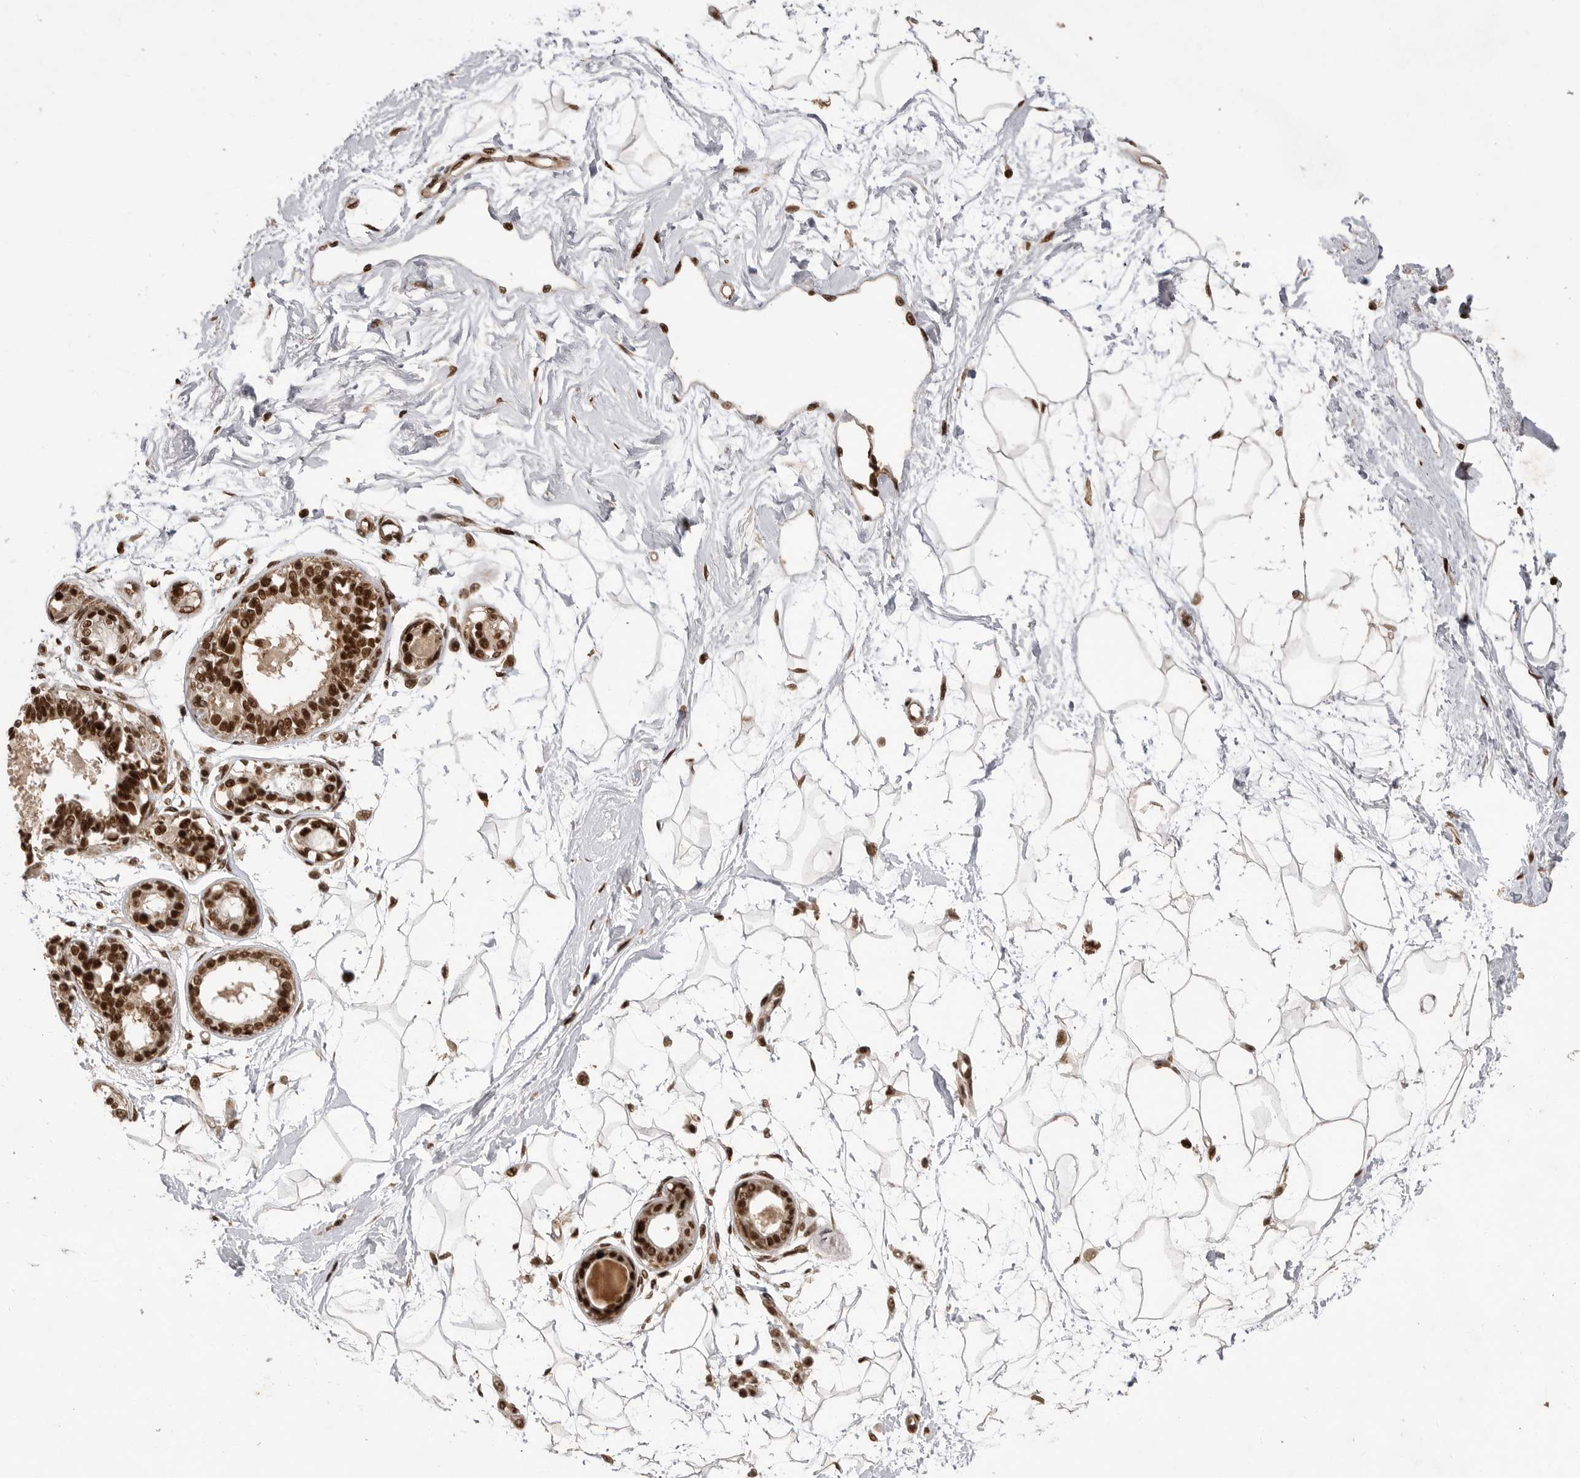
{"staining": {"intensity": "strong", "quantity": "25%-75%", "location": "nuclear"}, "tissue": "breast", "cell_type": "Adipocytes", "image_type": "normal", "snomed": [{"axis": "morphology", "description": "Normal tissue, NOS"}, {"axis": "topography", "description": "Breast"}], "caption": "Normal breast exhibits strong nuclear staining in about 25%-75% of adipocytes, visualized by immunohistochemistry. Nuclei are stained in blue.", "gene": "PPP1R8", "patient": {"sex": "female", "age": 45}}